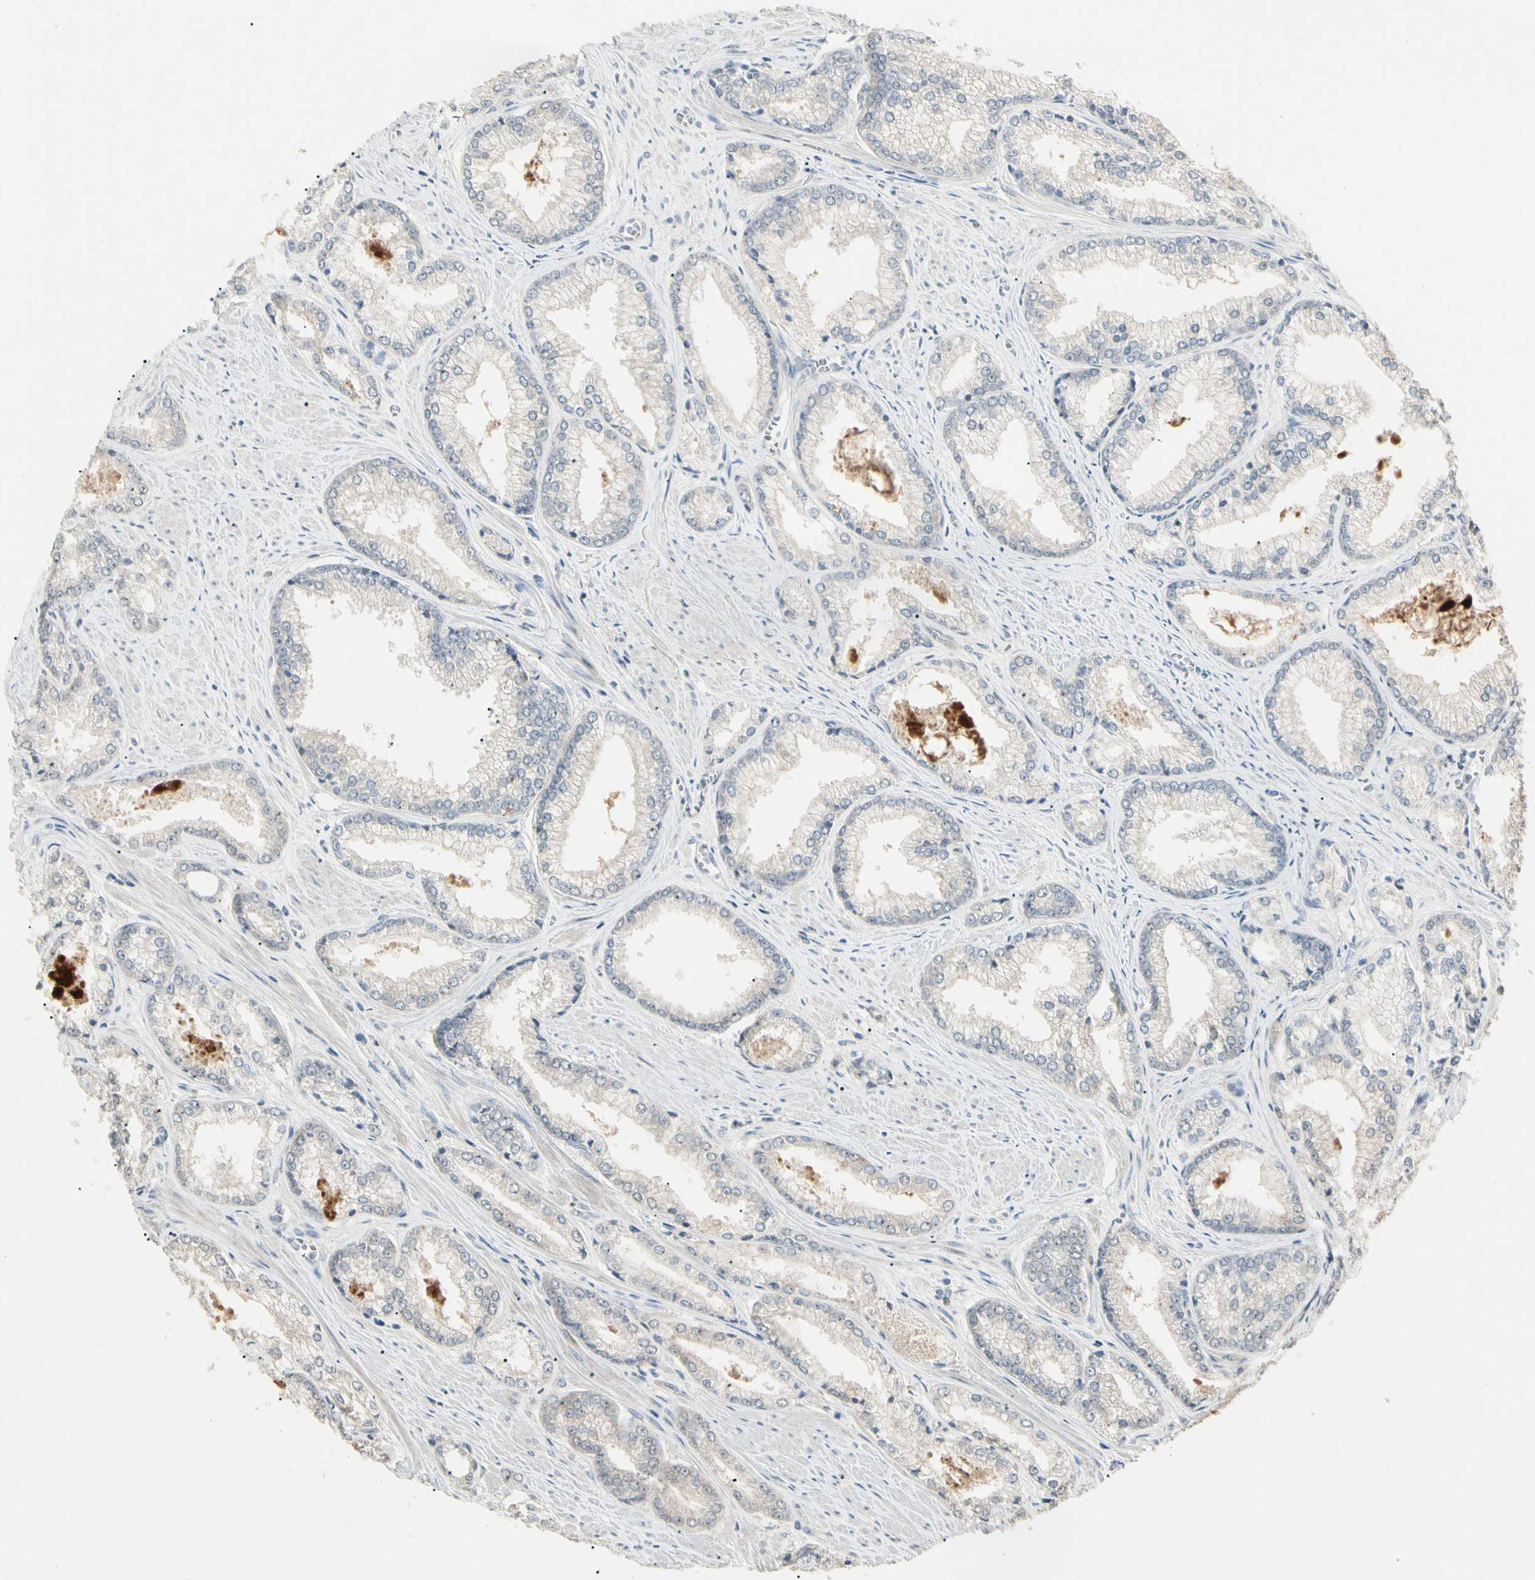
{"staining": {"intensity": "negative", "quantity": "none", "location": "none"}, "tissue": "prostate cancer", "cell_type": "Tumor cells", "image_type": "cancer", "snomed": [{"axis": "morphology", "description": "Adenocarcinoma, Low grade"}, {"axis": "topography", "description": "Prostate"}], "caption": "The image reveals no significant expression in tumor cells of prostate cancer (adenocarcinoma (low-grade)).", "gene": "P3H2", "patient": {"sex": "male", "age": 64}}